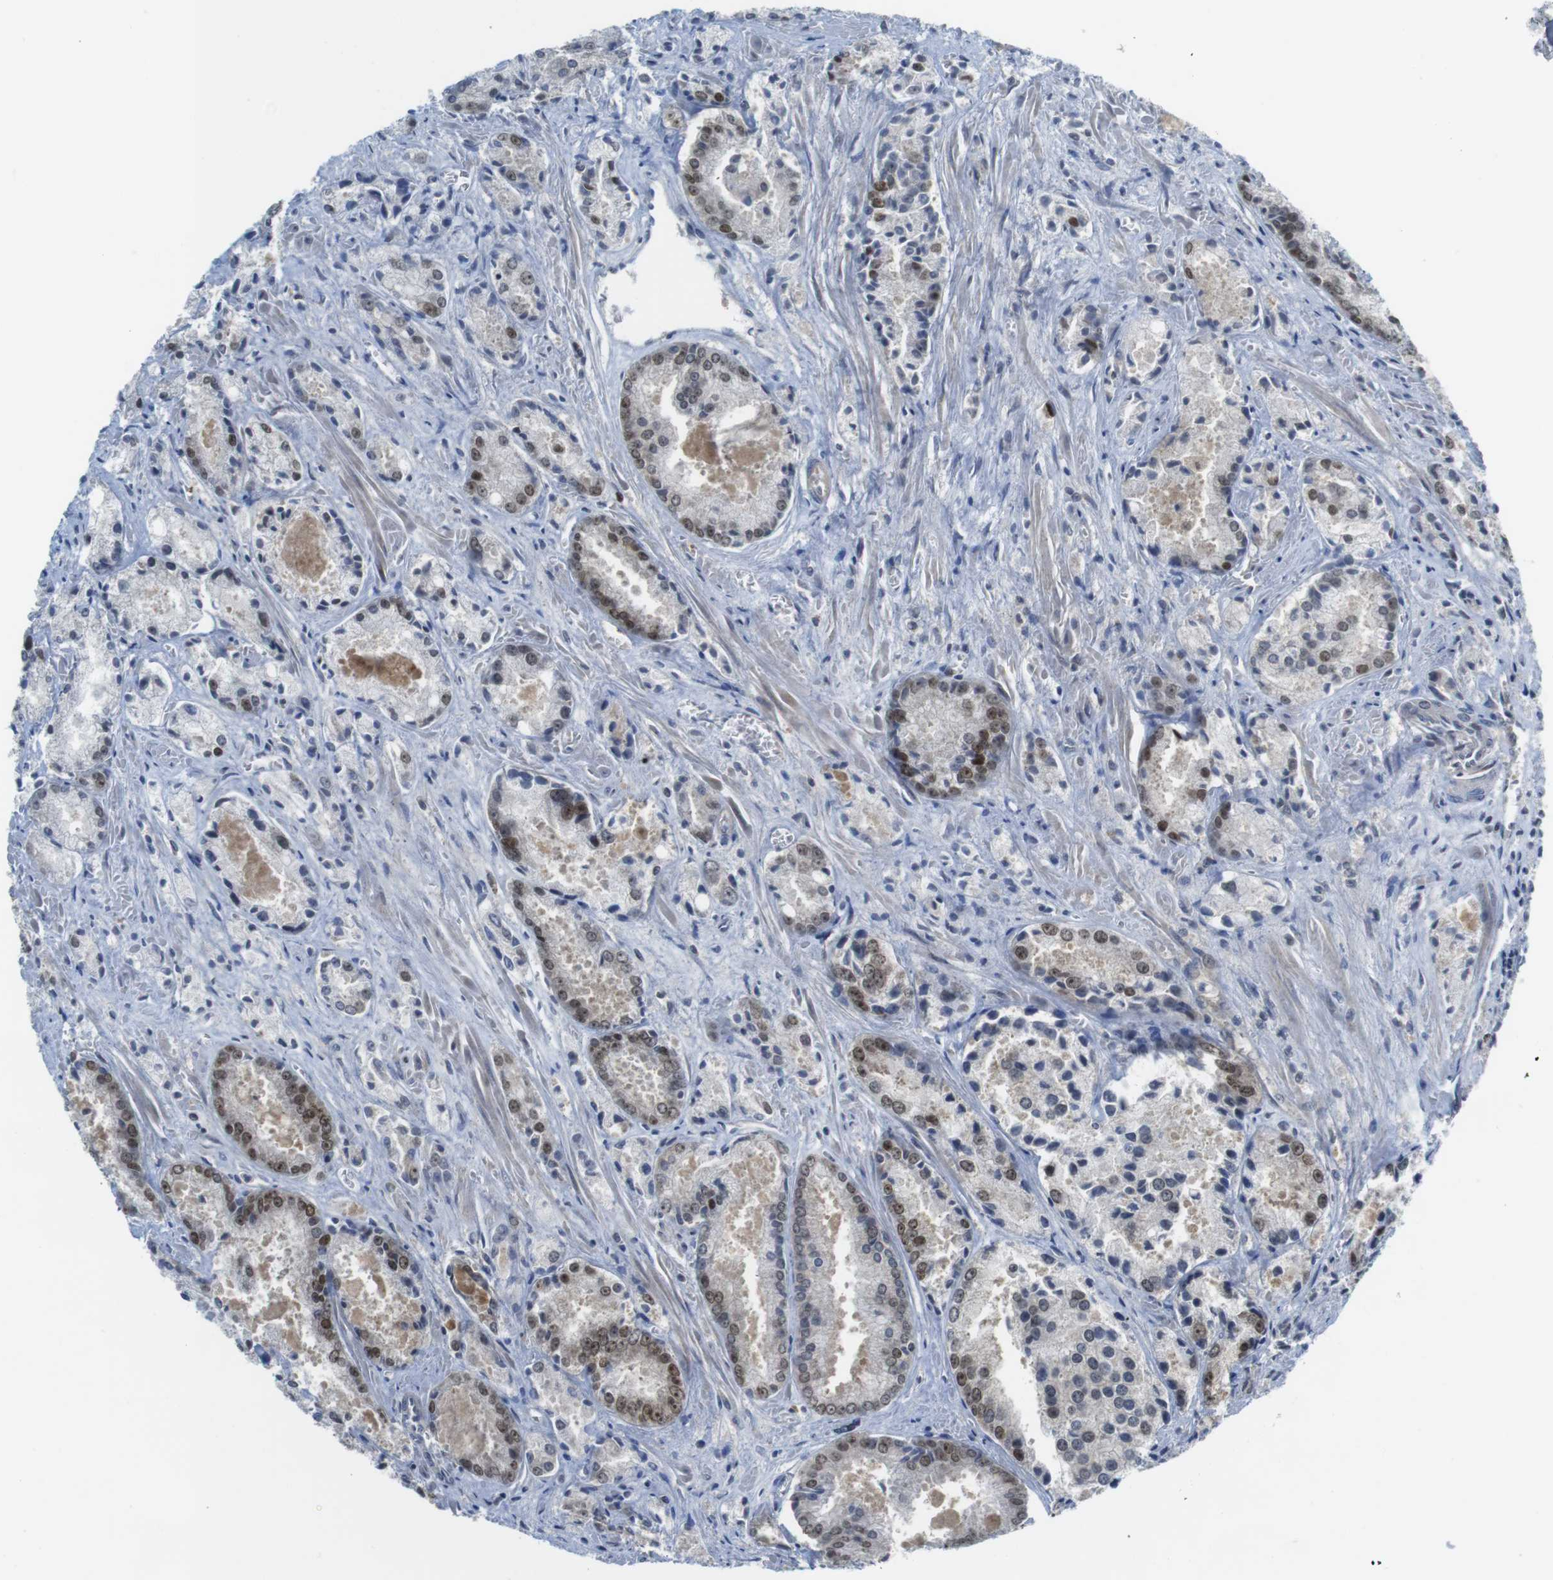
{"staining": {"intensity": "moderate", "quantity": "25%-75%", "location": "nuclear"}, "tissue": "prostate cancer", "cell_type": "Tumor cells", "image_type": "cancer", "snomed": [{"axis": "morphology", "description": "Adenocarcinoma, Low grade"}, {"axis": "topography", "description": "Prostate"}], "caption": "The immunohistochemical stain labels moderate nuclear positivity in tumor cells of prostate low-grade adenocarcinoma tissue. (IHC, brightfield microscopy, high magnification).", "gene": "RCC1", "patient": {"sex": "male", "age": 64}}